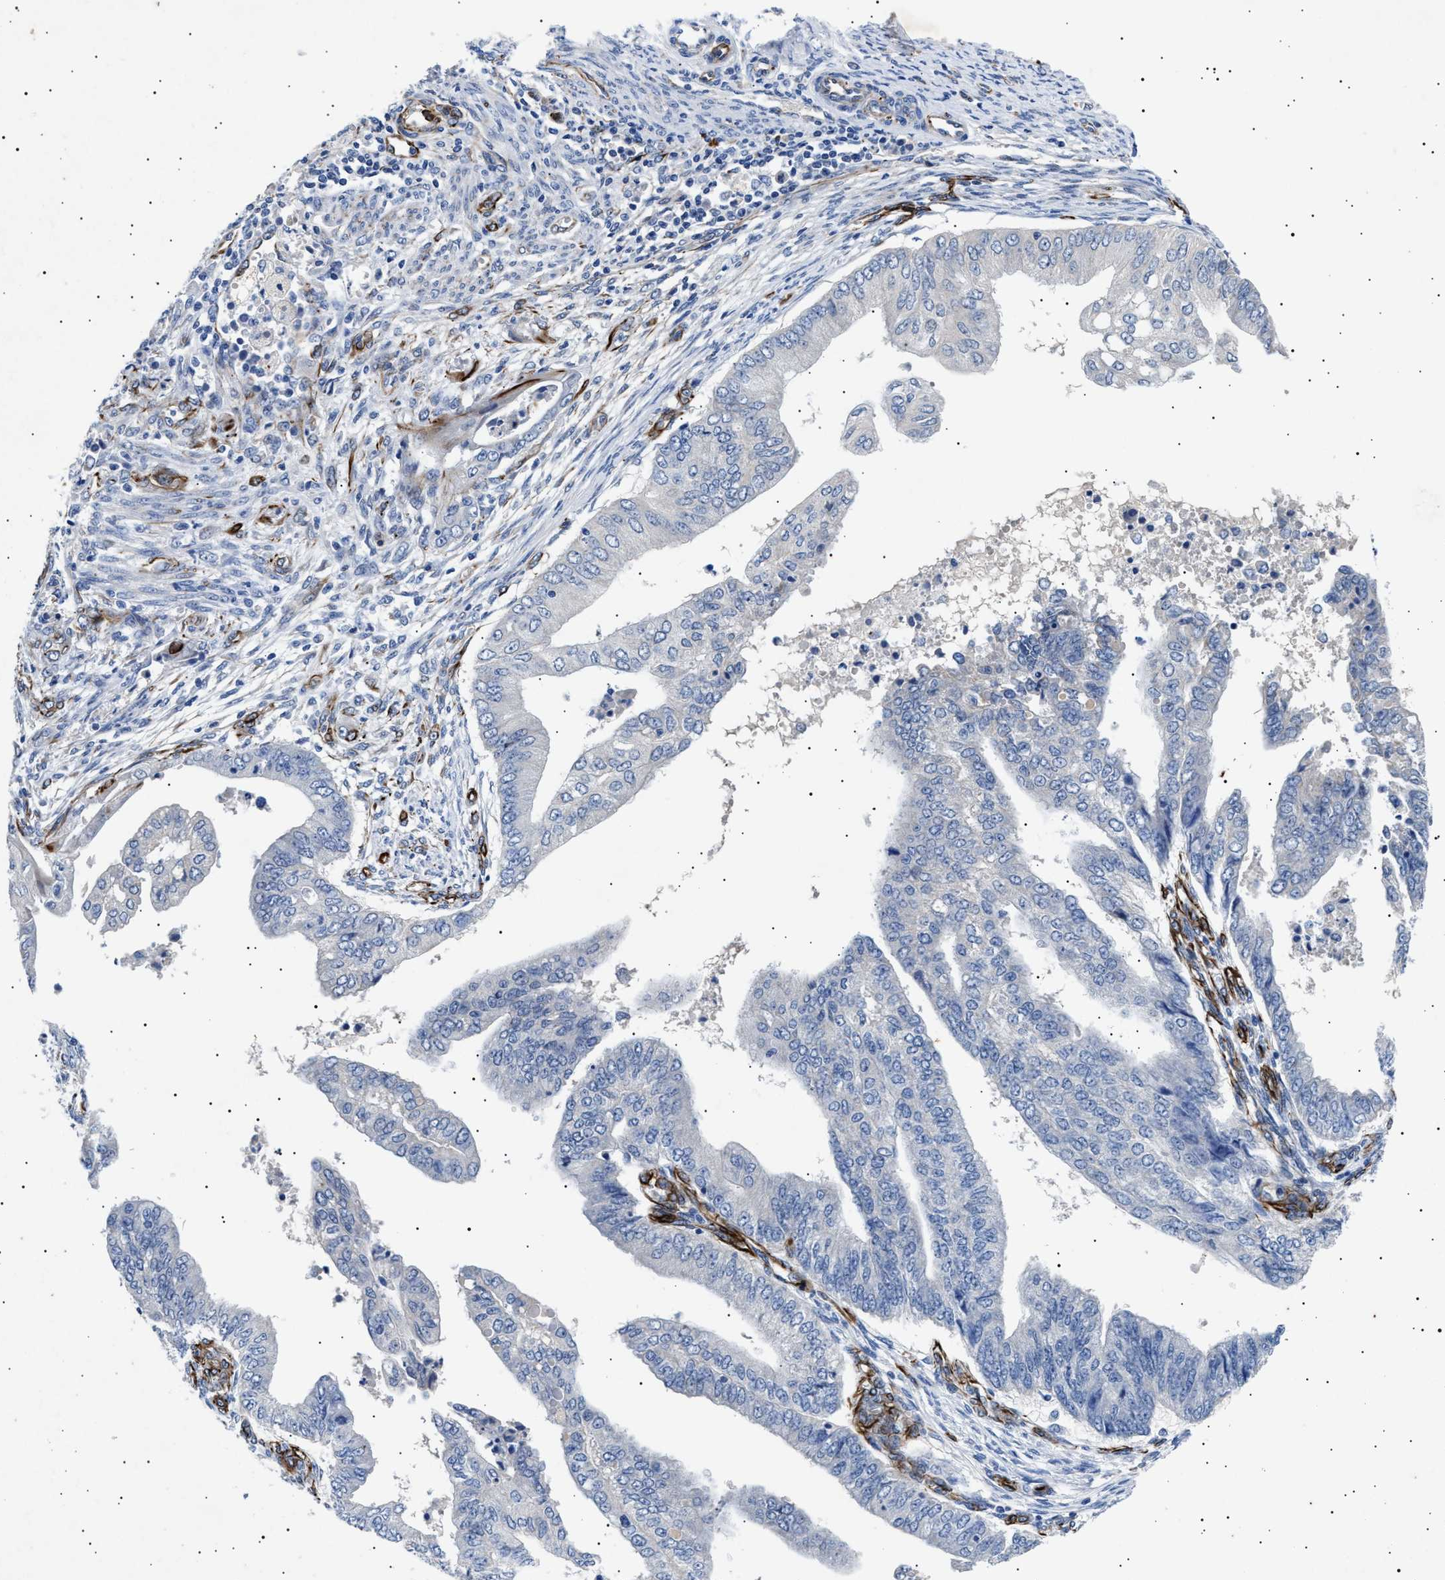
{"staining": {"intensity": "negative", "quantity": "none", "location": "none"}, "tissue": "endometrial cancer", "cell_type": "Tumor cells", "image_type": "cancer", "snomed": [{"axis": "morphology", "description": "Polyp, NOS"}, {"axis": "morphology", "description": "Adenocarcinoma, NOS"}, {"axis": "morphology", "description": "Adenoma, NOS"}, {"axis": "topography", "description": "Endometrium"}], "caption": "Human endometrial adenocarcinoma stained for a protein using IHC exhibits no positivity in tumor cells.", "gene": "OLFML2A", "patient": {"sex": "female", "age": 79}}